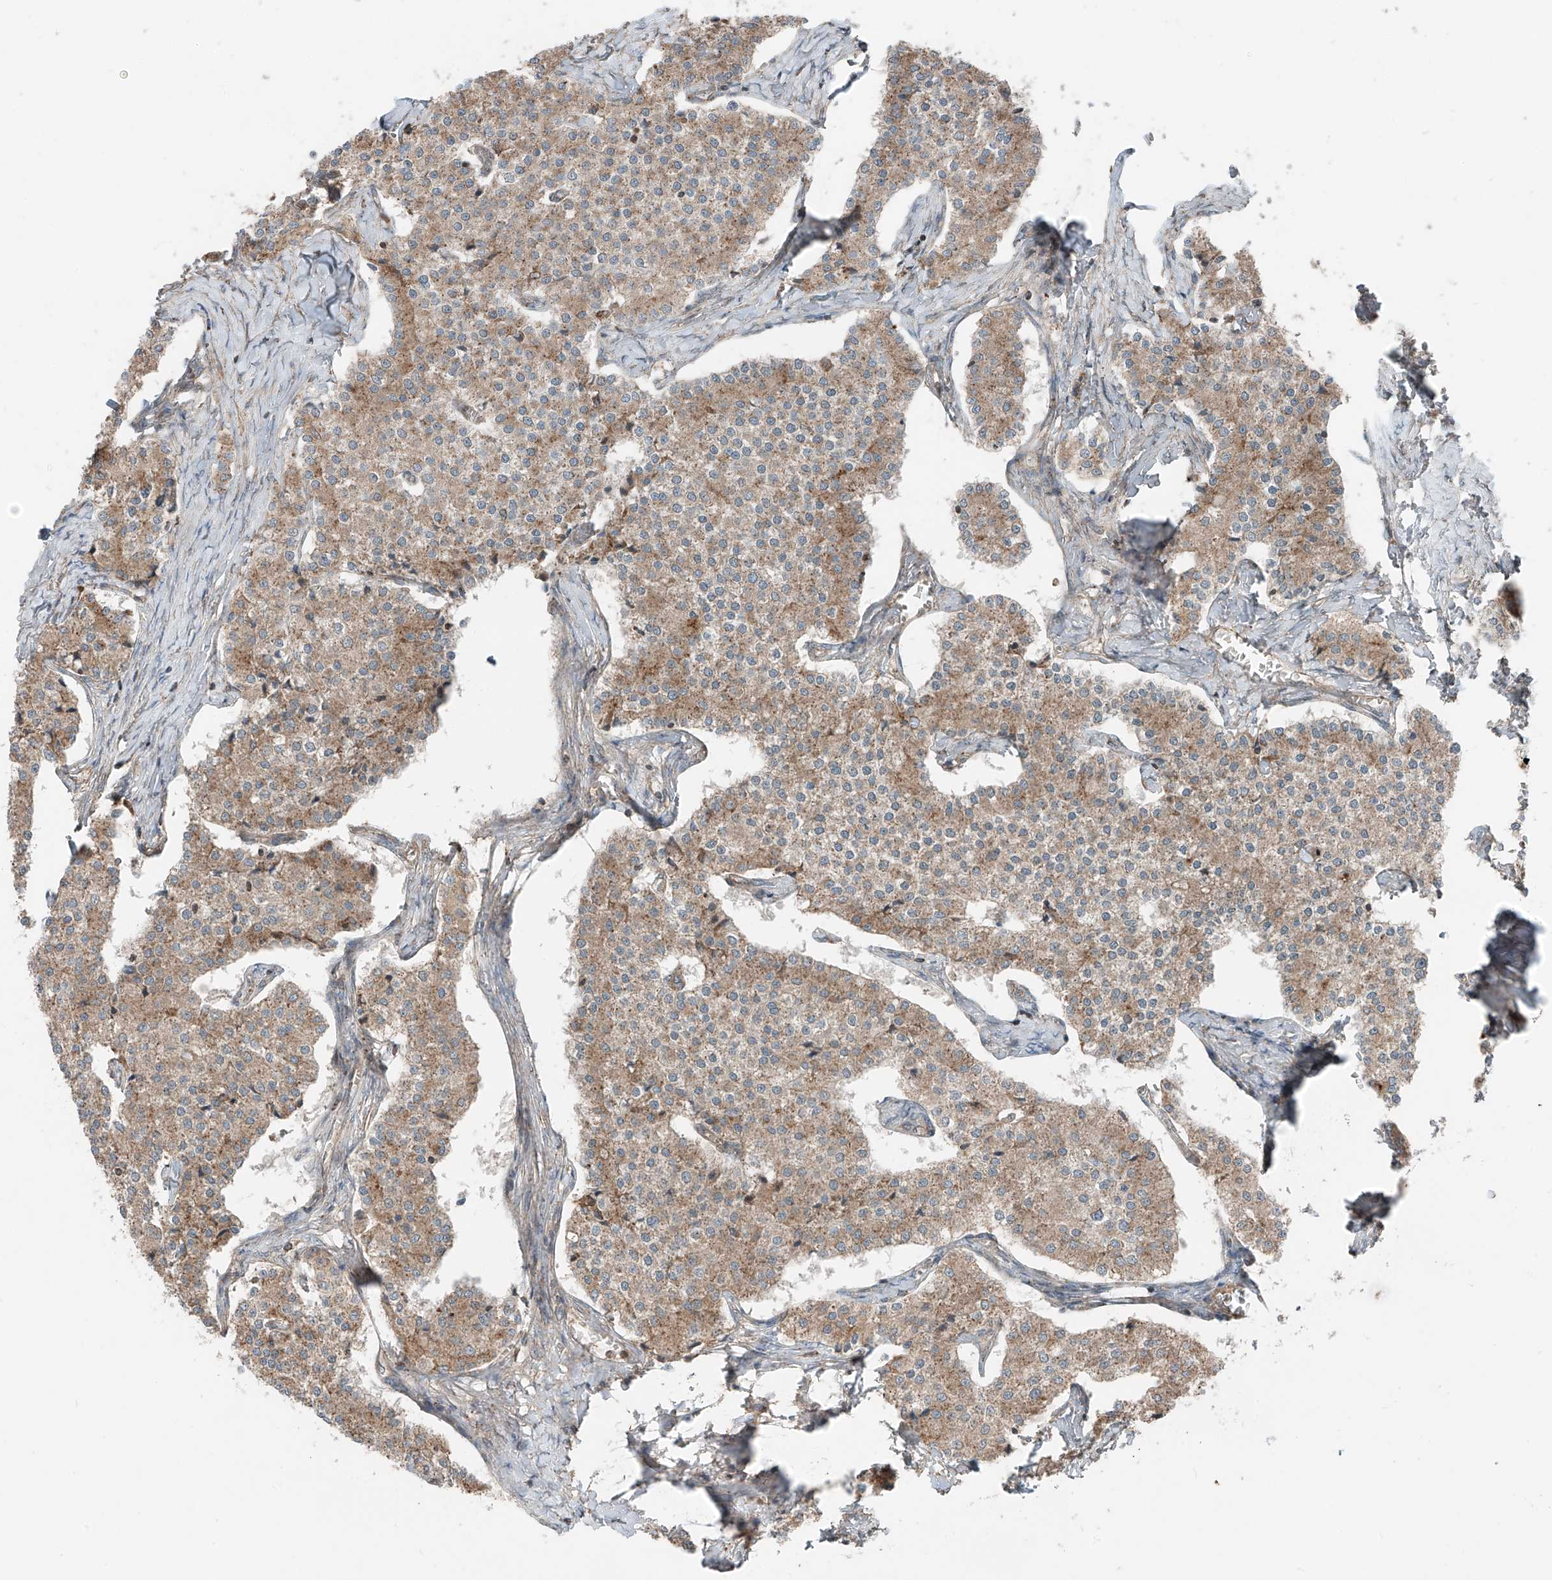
{"staining": {"intensity": "moderate", "quantity": ">75%", "location": "cytoplasmic/membranous"}, "tissue": "carcinoid", "cell_type": "Tumor cells", "image_type": "cancer", "snomed": [{"axis": "morphology", "description": "Carcinoid, malignant, NOS"}, {"axis": "topography", "description": "Colon"}], "caption": "A high-resolution histopathology image shows immunohistochemistry (IHC) staining of carcinoid, which reveals moderate cytoplasmic/membranous staining in approximately >75% of tumor cells.", "gene": "CEP162", "patient": {"sex": "female", "age": 52}}